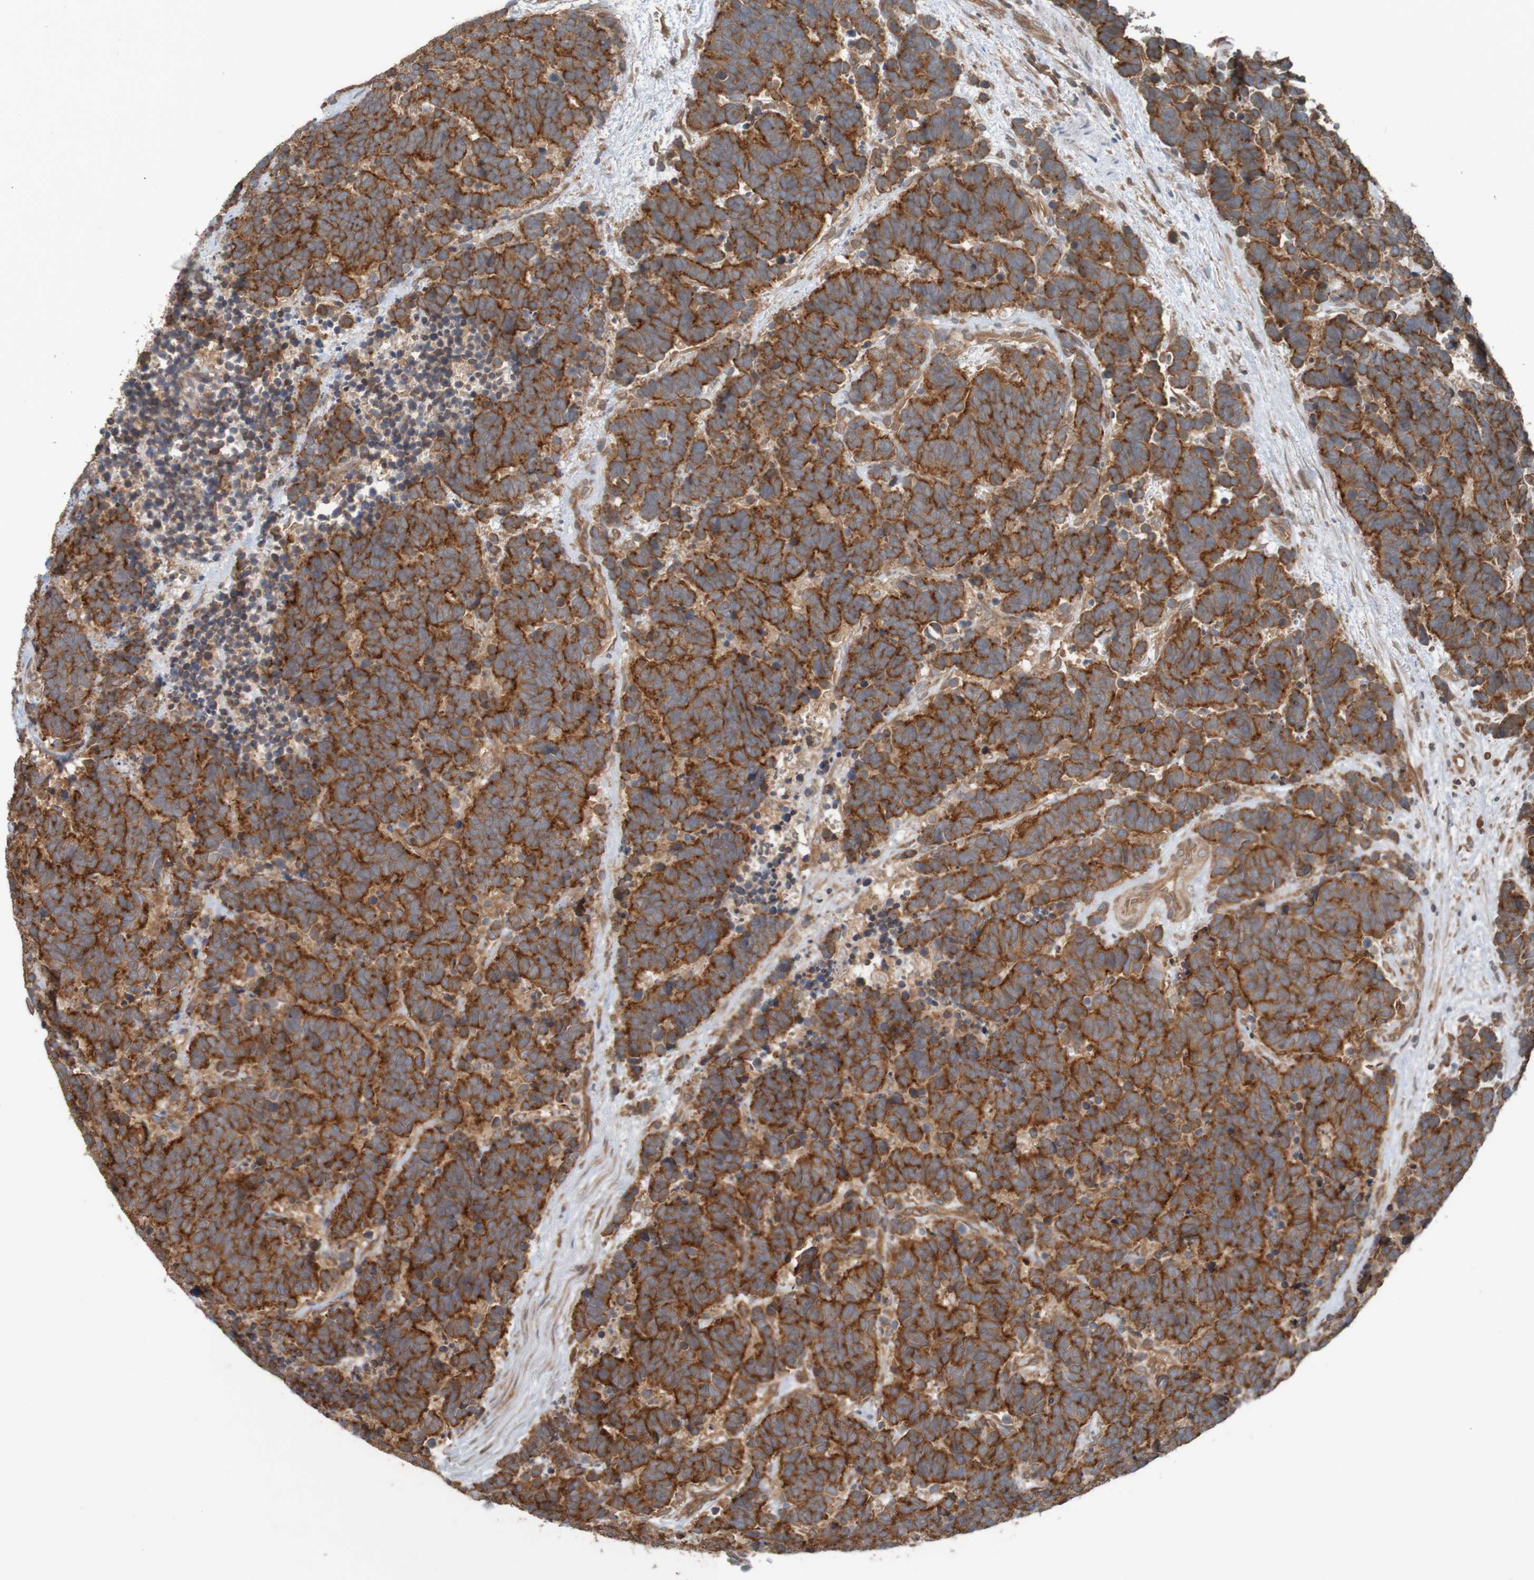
{"staining": {"intensity": "moderate", "quantity": ">75%", "location": "cytoplasmic/membranous"}, "tissue": "carcinoid", "cell_type": "Tumor cells", "image_type": "cancer", "snomed": [{"axis": "morphology", "description": "Carcinoma, NOS"}, {"axis": "morphology", "description": "Carcinoid, malignant, NOS"}, {"axis": "topography", "description": "Urinary bladder"}], "caption": "Protein analysis of malignant carcinoid tissue displays moderate cytoplasmic/membranous expression in approximately >75% of tumor cells.", "gene": "ARHGEF11", "patient": {"sex": "male", "age": 57}}